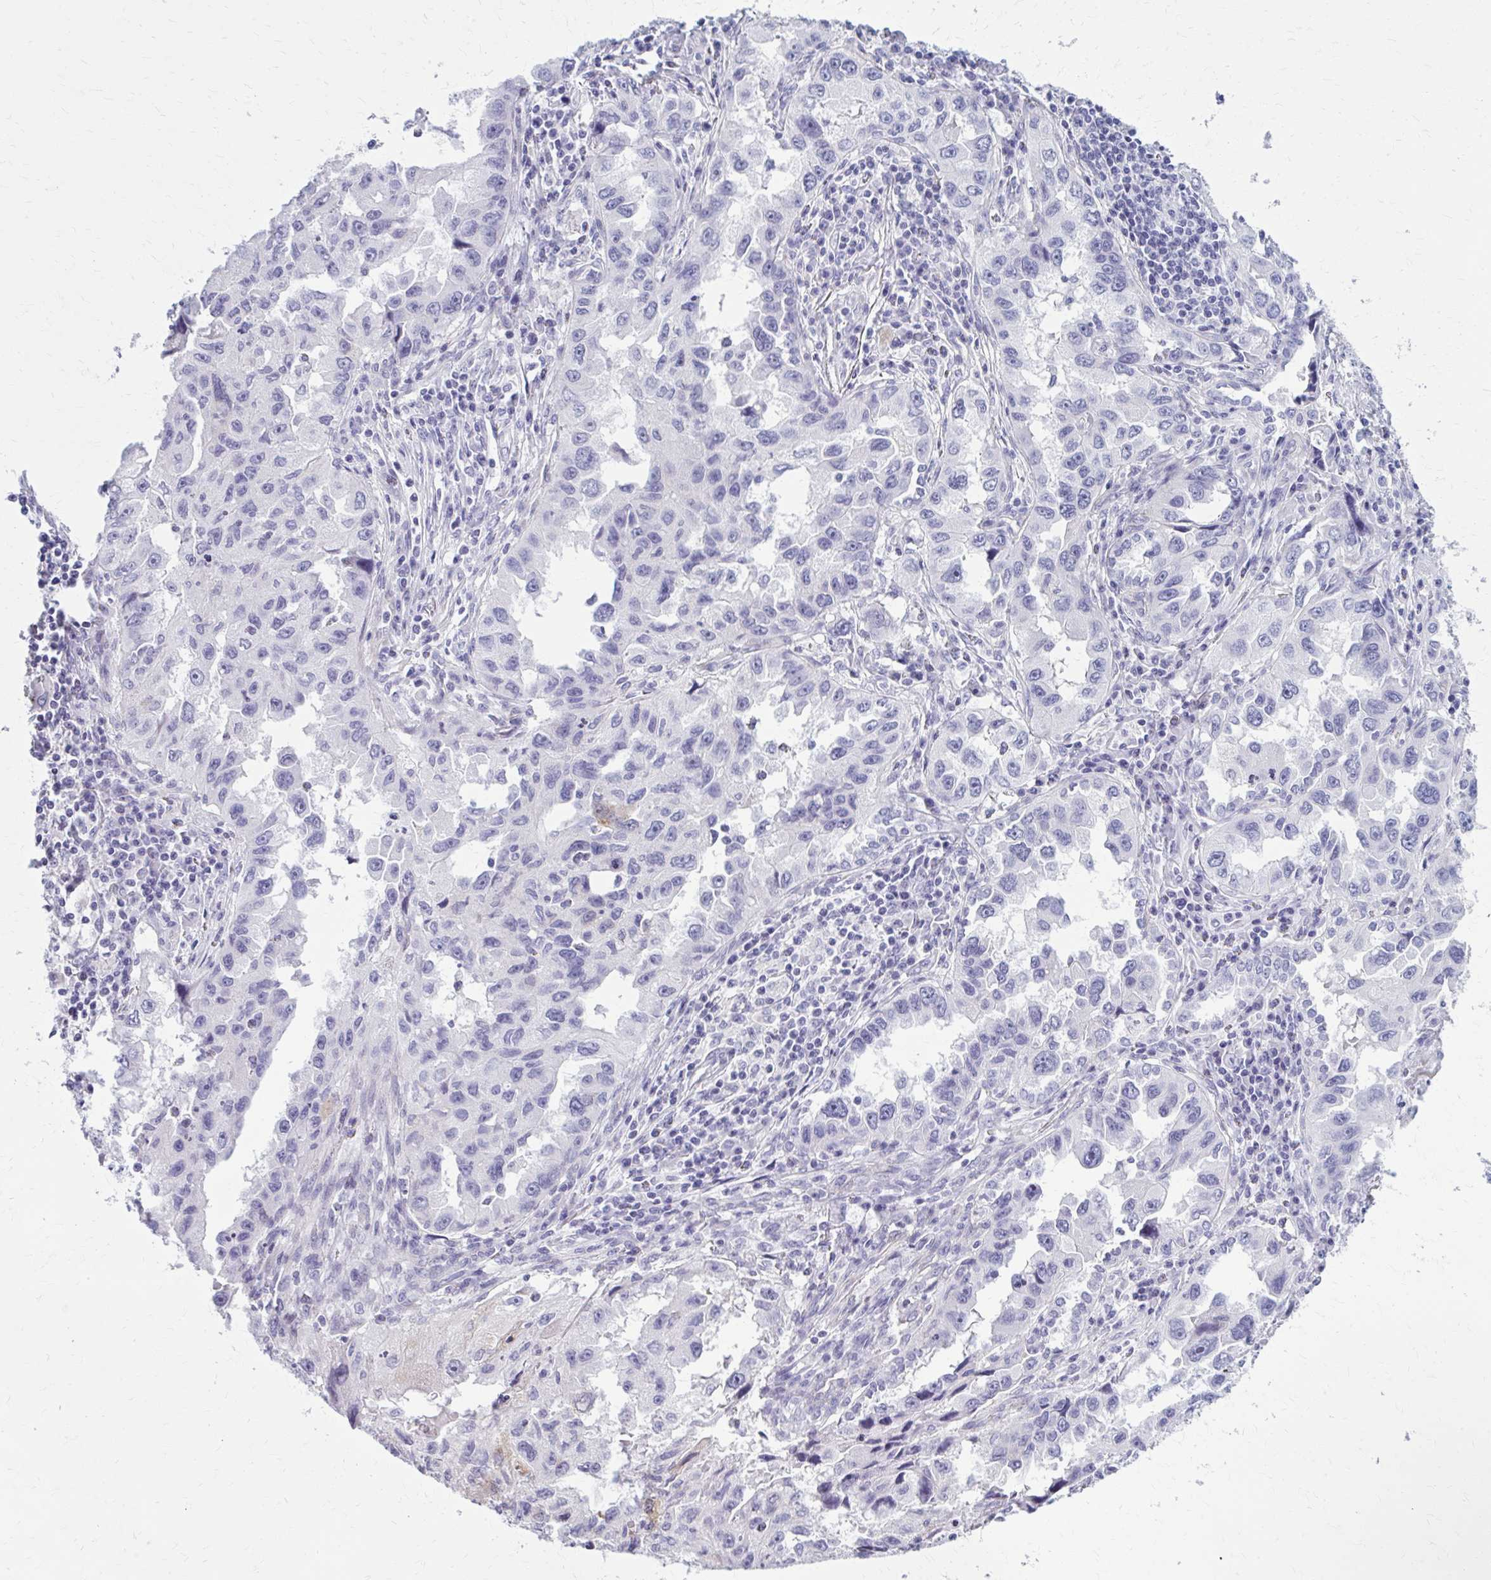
{"staining": {"intensity": "negative", "quantity": "none", "location": "none"}, "tissue": "lung cancer", "cell_type": "Tumor cells", "image_type": "cancer", "snomed": [{"axis": "morphology", "description": "Adenocarcinoma, NOS"}, {"axis": "topography", "description": "Lung"}], "caption": "An immunohistochemistry (IHC) histopathology image of lung adenocarcinoma is shown. There is no staining in tumor cells of lung adenocarcinoma. (Stains: DAB (3,3'-diaminobenzidine) IHC with hematoxylin counter stain, Microscopy: brightfield microscopy at high magnification).", "gene": "CASQ2", "patient": {"sex": "female", "age": 73}}